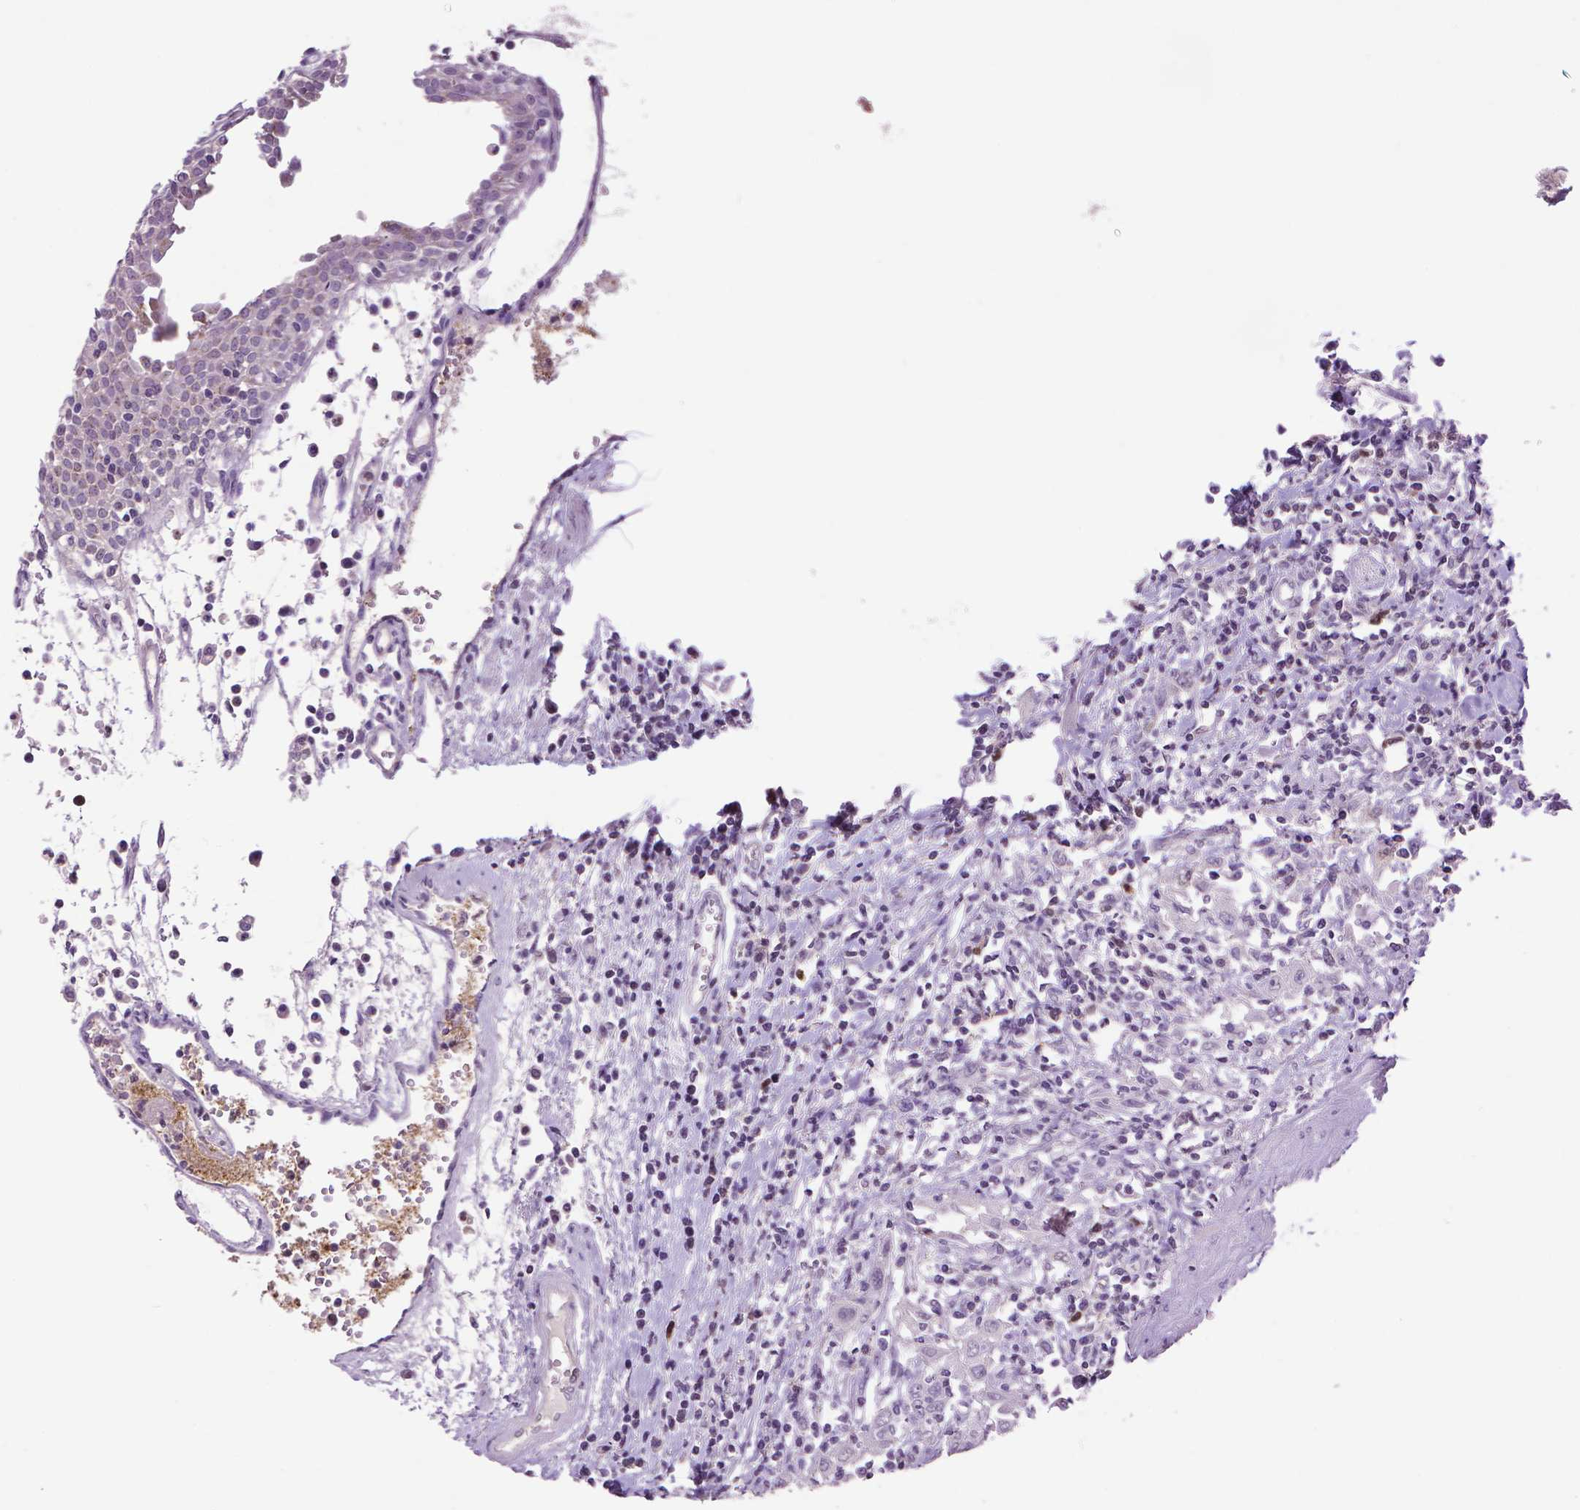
{"staining": {"intensity": "negative", "quantity": "none", "location": "none"}, "tissue": "urothelial cancer", "cell_type": "Tumor cells", "image_type": "cancer", "snomed": [{"axis": "morphology", "description": "Urothelial carcinoma, High grade"}, {"axis": "topography", "description": "Urinary bladder"}], "caption": "DAB immunohistochemical staining of human urothelial cancer exhibits no significant expression in tumor cells.", "gene": "CDKN2D", "patient": {"sex": "female", "age": 85}}